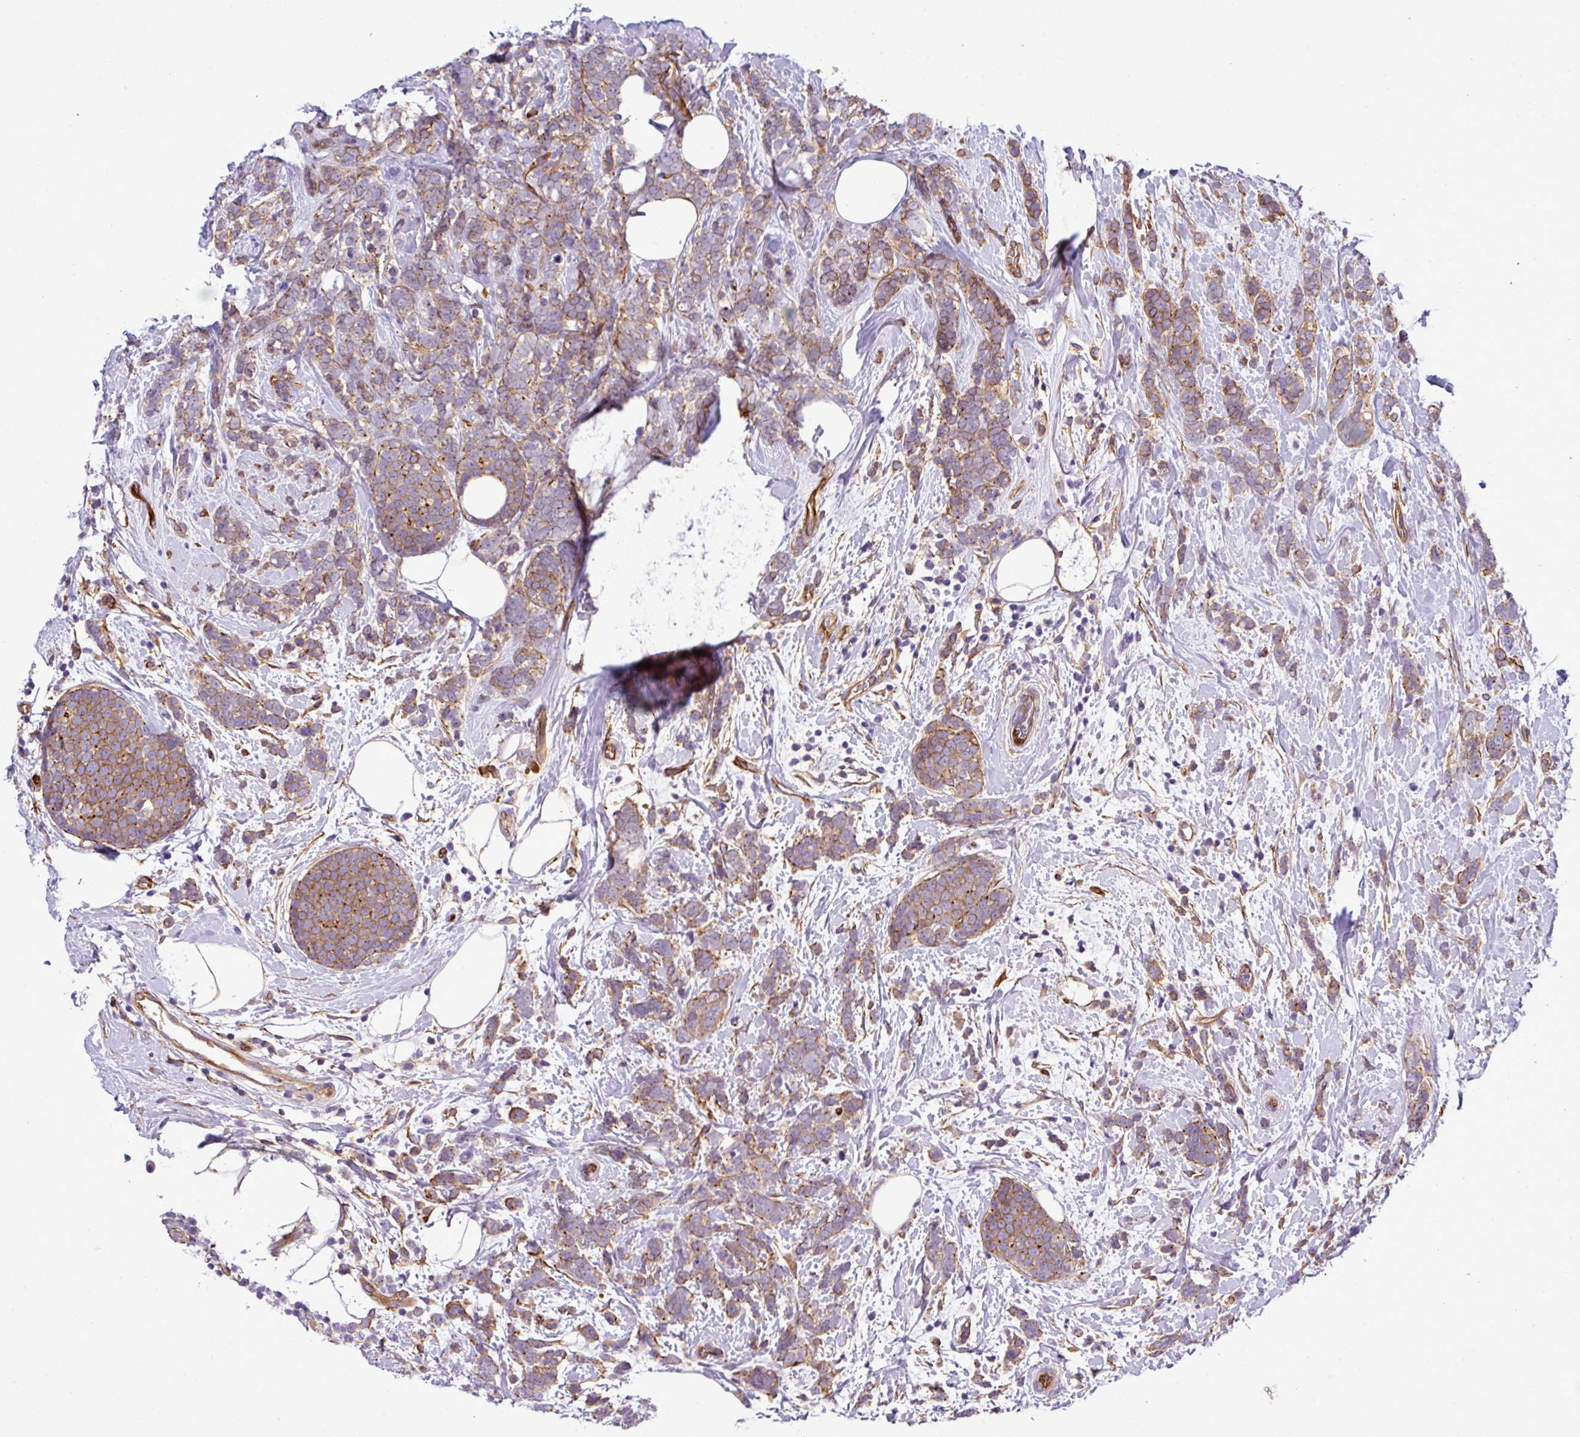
{"staining": {"intensity": "moderate", "quantity": ">75%", "location": "cytoplasmic/membranous"}, "tissue": "breast cancer", "cell_type": "Tumor cells", "image_type": "cancer", "snomed": [{"axis": "morphology", "description": "Lobular carcinoma"}, {"axis": "topography", "description": "Breast"}], "caption": "Brown immunohistochemical staining in breast cancer (lobular carcinoma) shows moderate cytoplasmic/membranous staining in about >75% of tumor cells.", "gene": "PARD6A", "patient": {"sex": "female", "age": 58}}